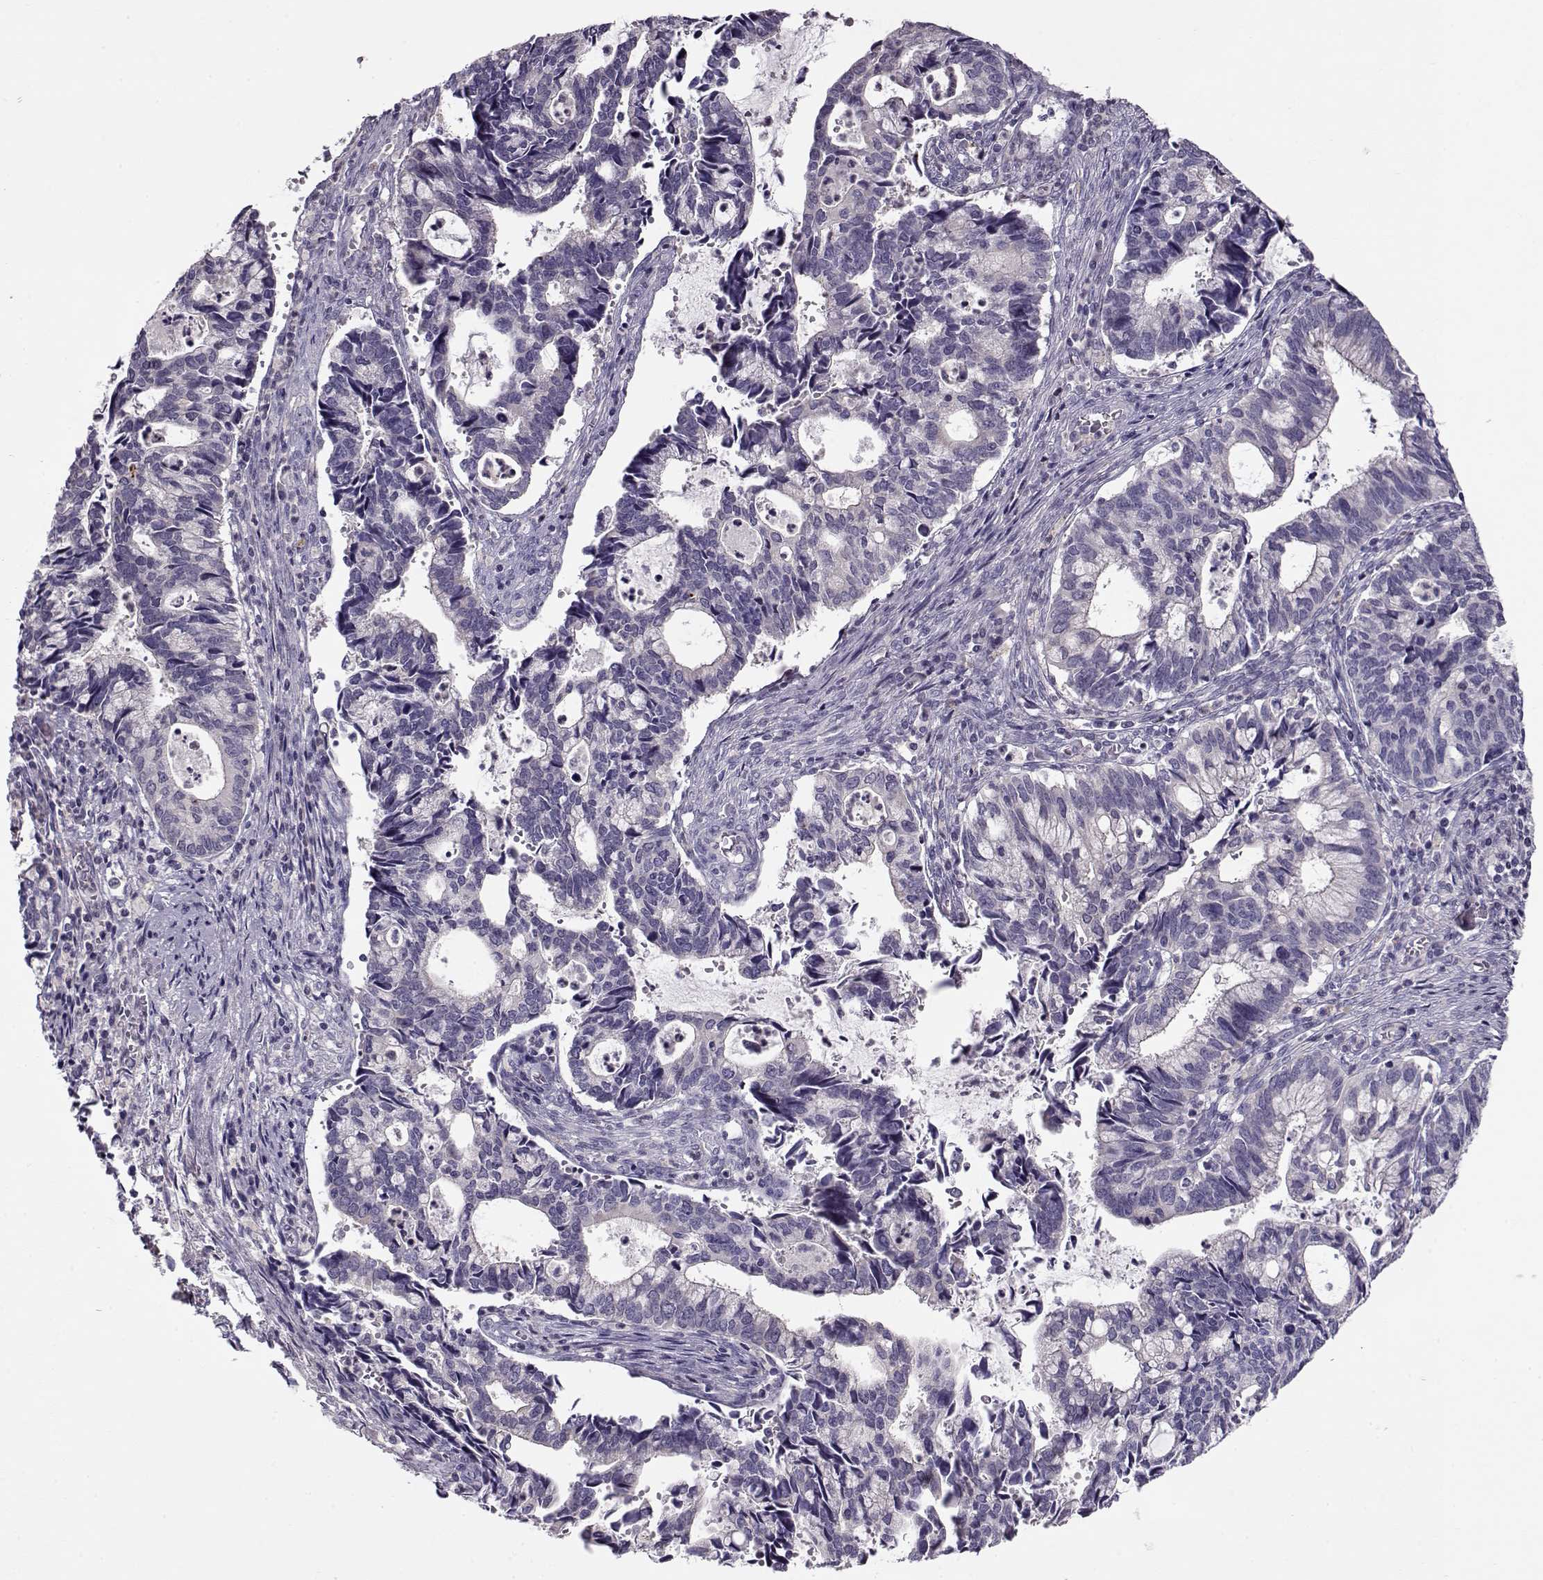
{"staining": {"intensity": "negative", "quantity": "none", "location": "none"}, "tissue": "cervical cancer", "cell_type": "Tumor cells", "image_type": "cancer", "snomed": [{"axis": "morphology", "description": "Adenocarcinoma, NOS"}, {"axis": "topography", "description": "Cervix"}], "caption": "This is an IHC image of adenocarcinoma (cervical). There is no staining in tumor cells.", "gene": "GRK1", "patient": {"sex": "female", "age": 42}}